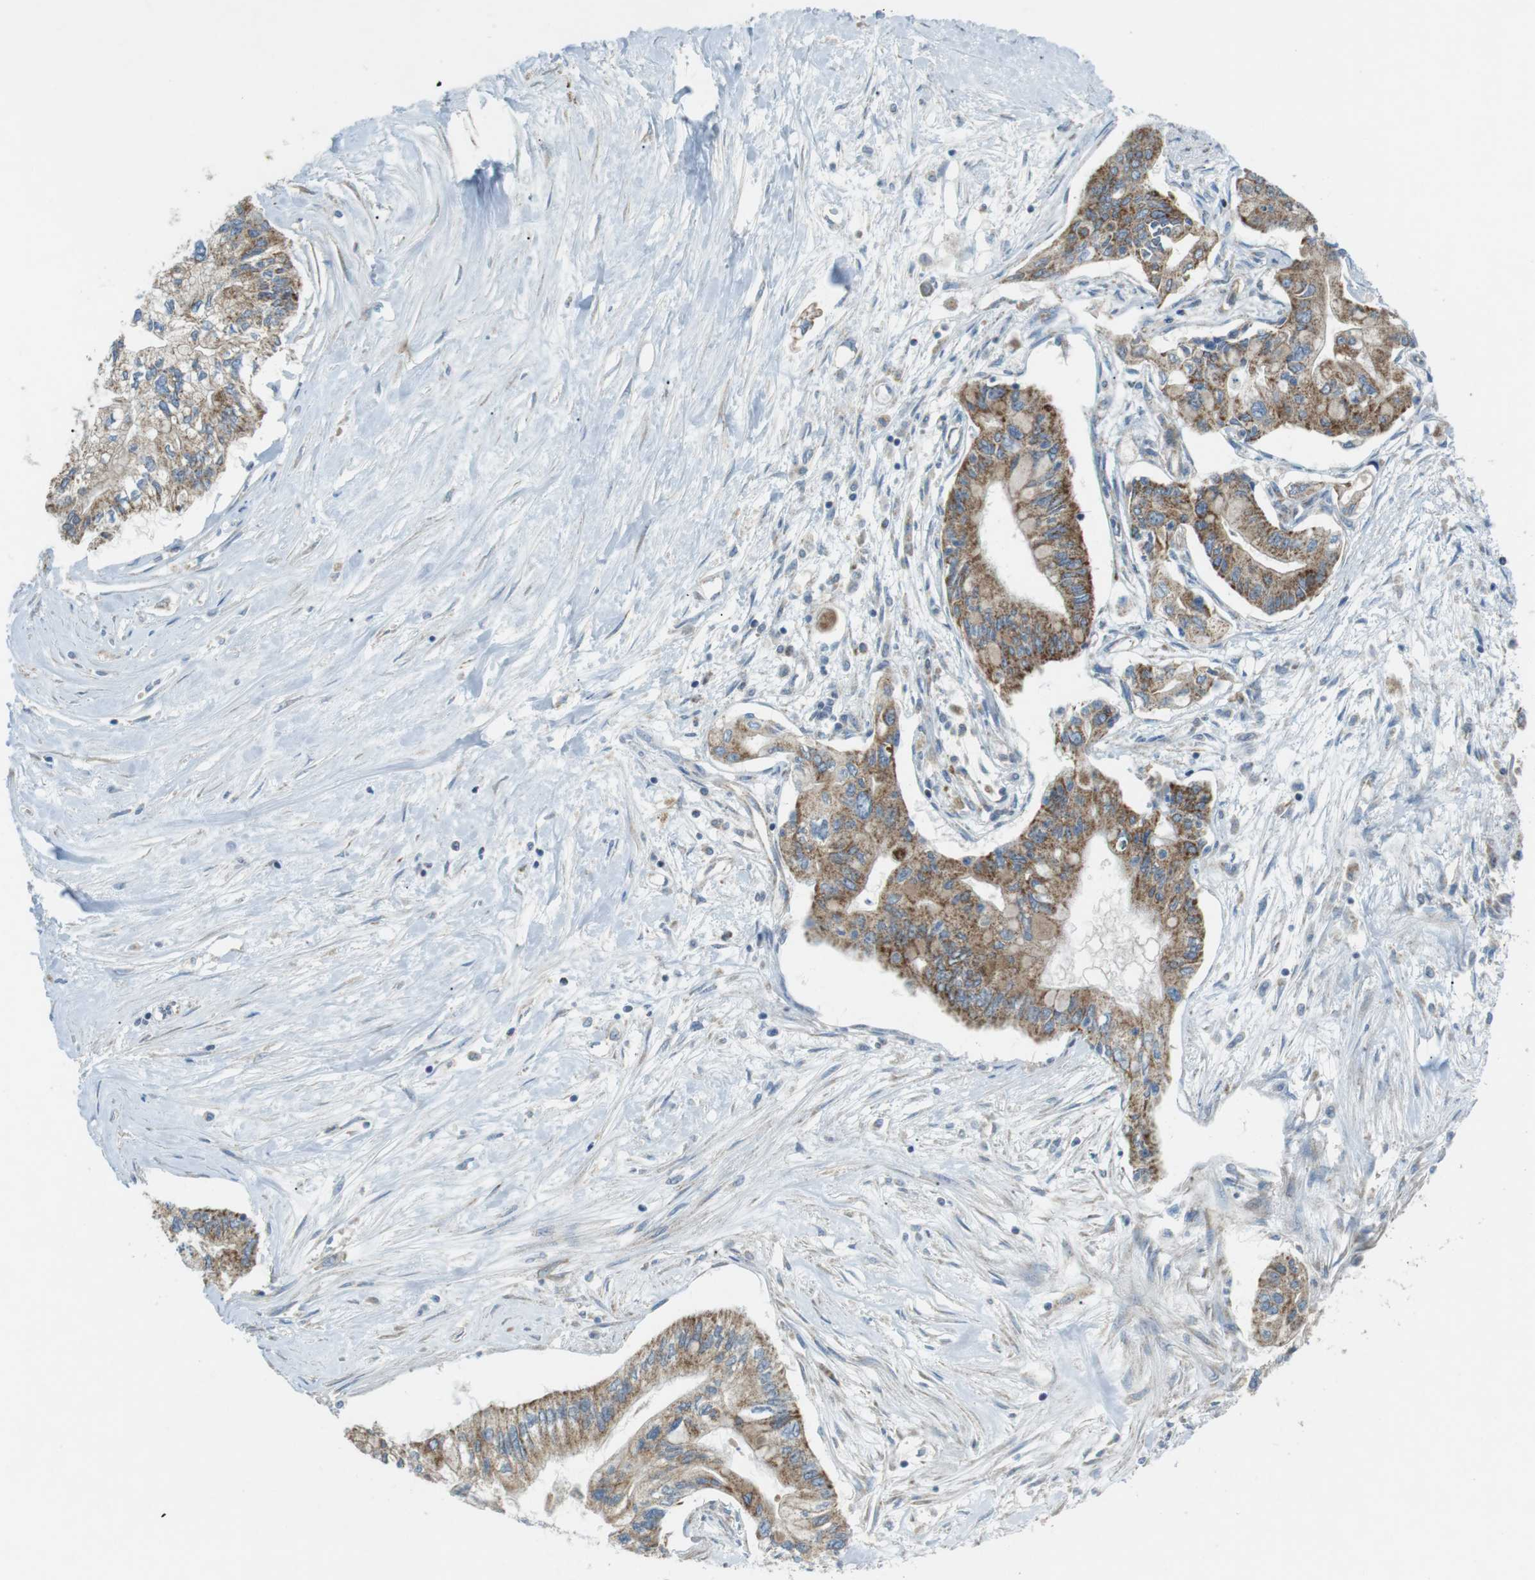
{"staining": {"intensity": "moderate", "quantity": ">75%", "location": "cytoplasmic/membranous"}, "tissue": "pancreatic cancer", "cell_type": "Tumor cells", "image_type": "cancer", "snomed": [{"axis": "morphology", "description": "Adenocarcinoma, NOS"}, {"axis": "topography", "description": "Pancreas"}], "caption": "This image demonstrates pancreatic adenocarcinoma stained with IHC to label a protein in brown. The cytoplasmic/membranous of tumor cells show moderate positivity for the protein. Nuclei are counter-stained blue.", "gene": "BACE1", "patient": {"sex": "female", "age": 77}}